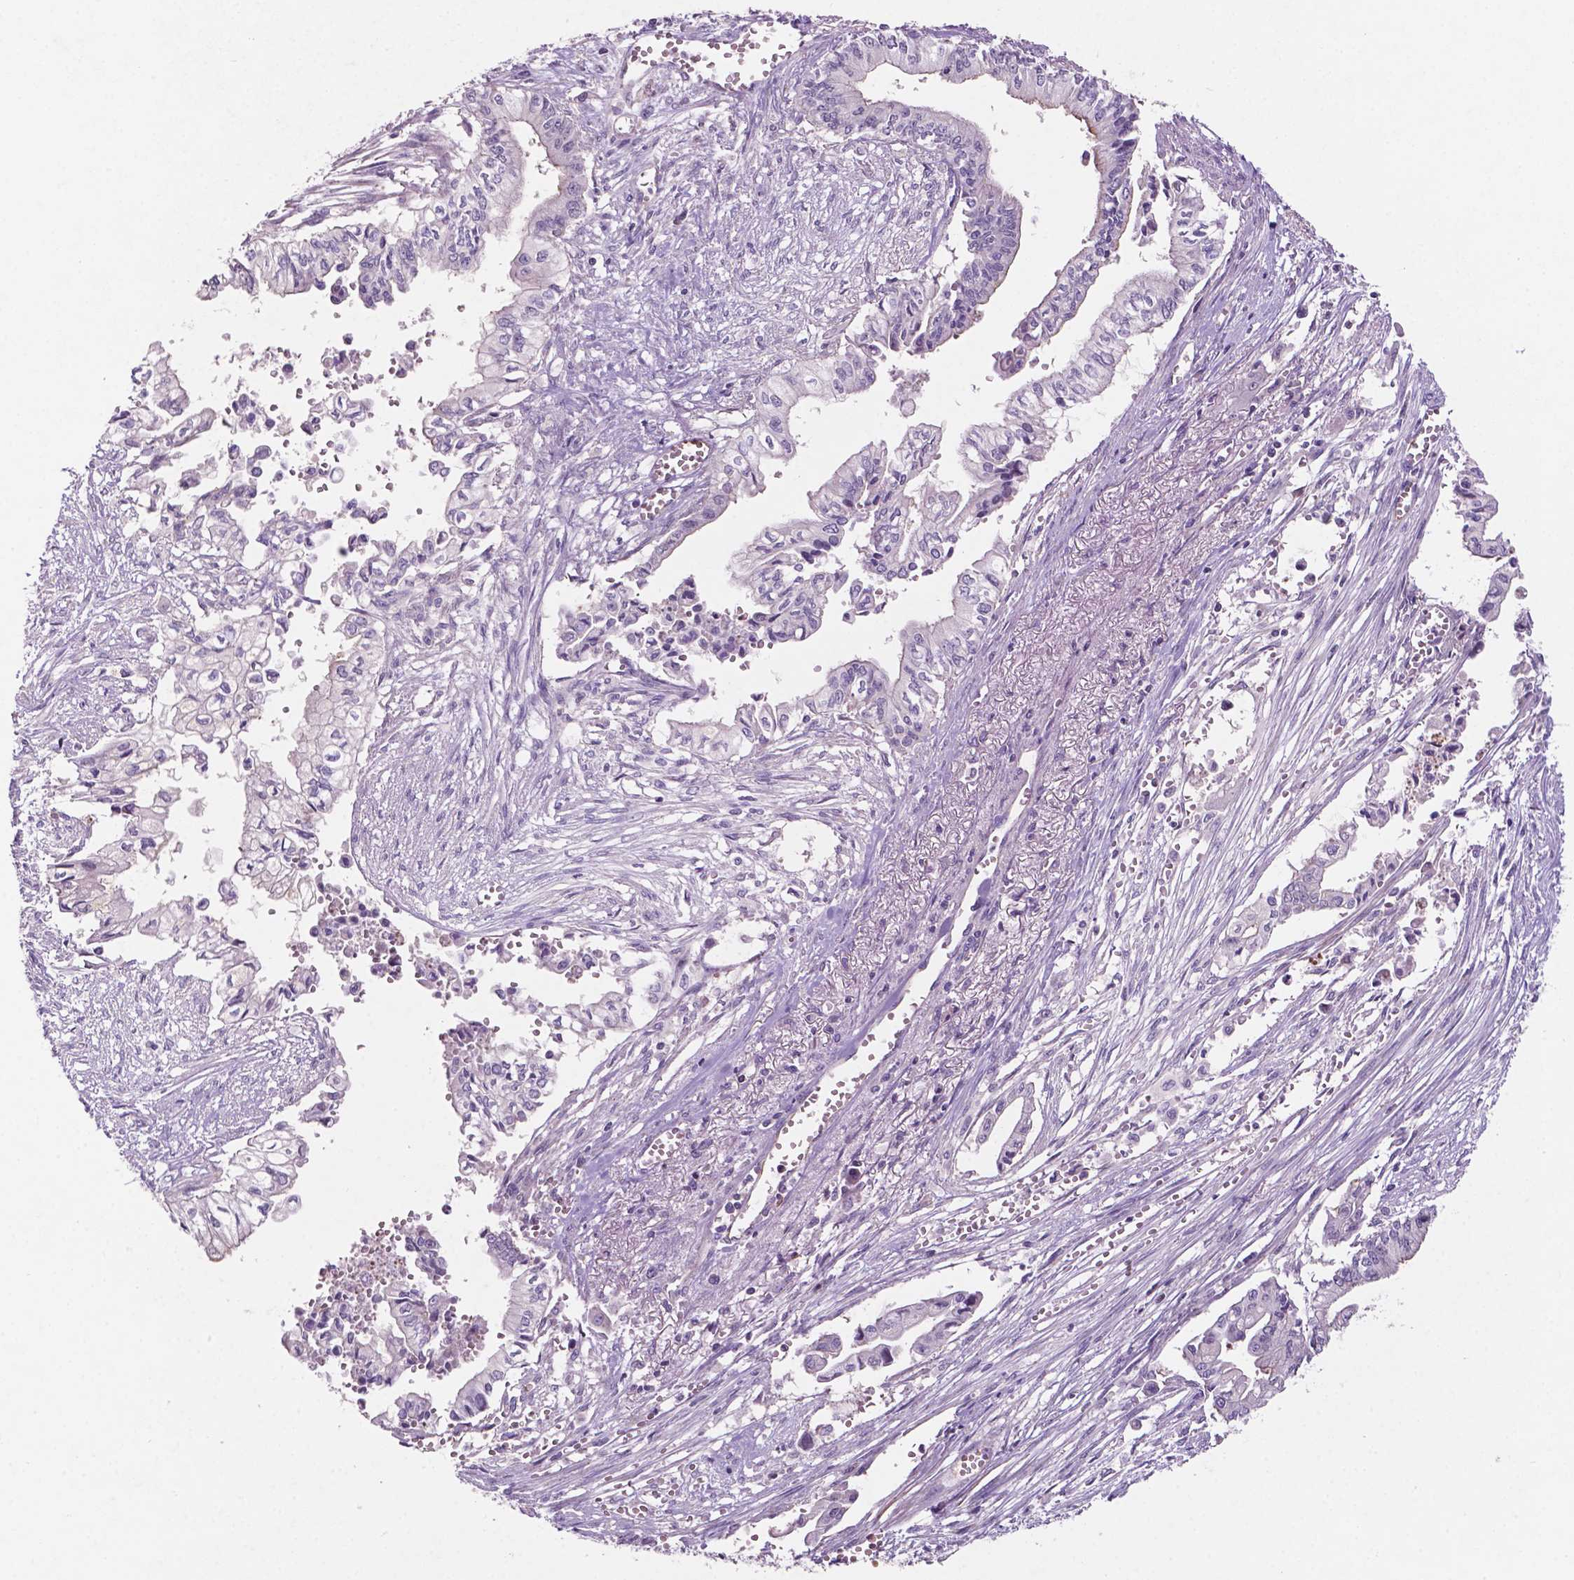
{"staining": {"intensity": "negative", "quantity": "none", "location": "none"}, "tissue": "pancreatic cancer", "cell_type": "Tumor cells", "image_type": "cancer", "snomed": [{"axis": "morphology", "description": "Adenocarcinoma, NOS"}, {"axis": "topography", "description": "Pancreas"}], "caption": "DAB immunohistochemical staining of human pancreatic adenocarcinoma exhibits no significant staining in tumor cells.", "gene": "ARL5C", "patient": {"sex": "female", "age": 61}}